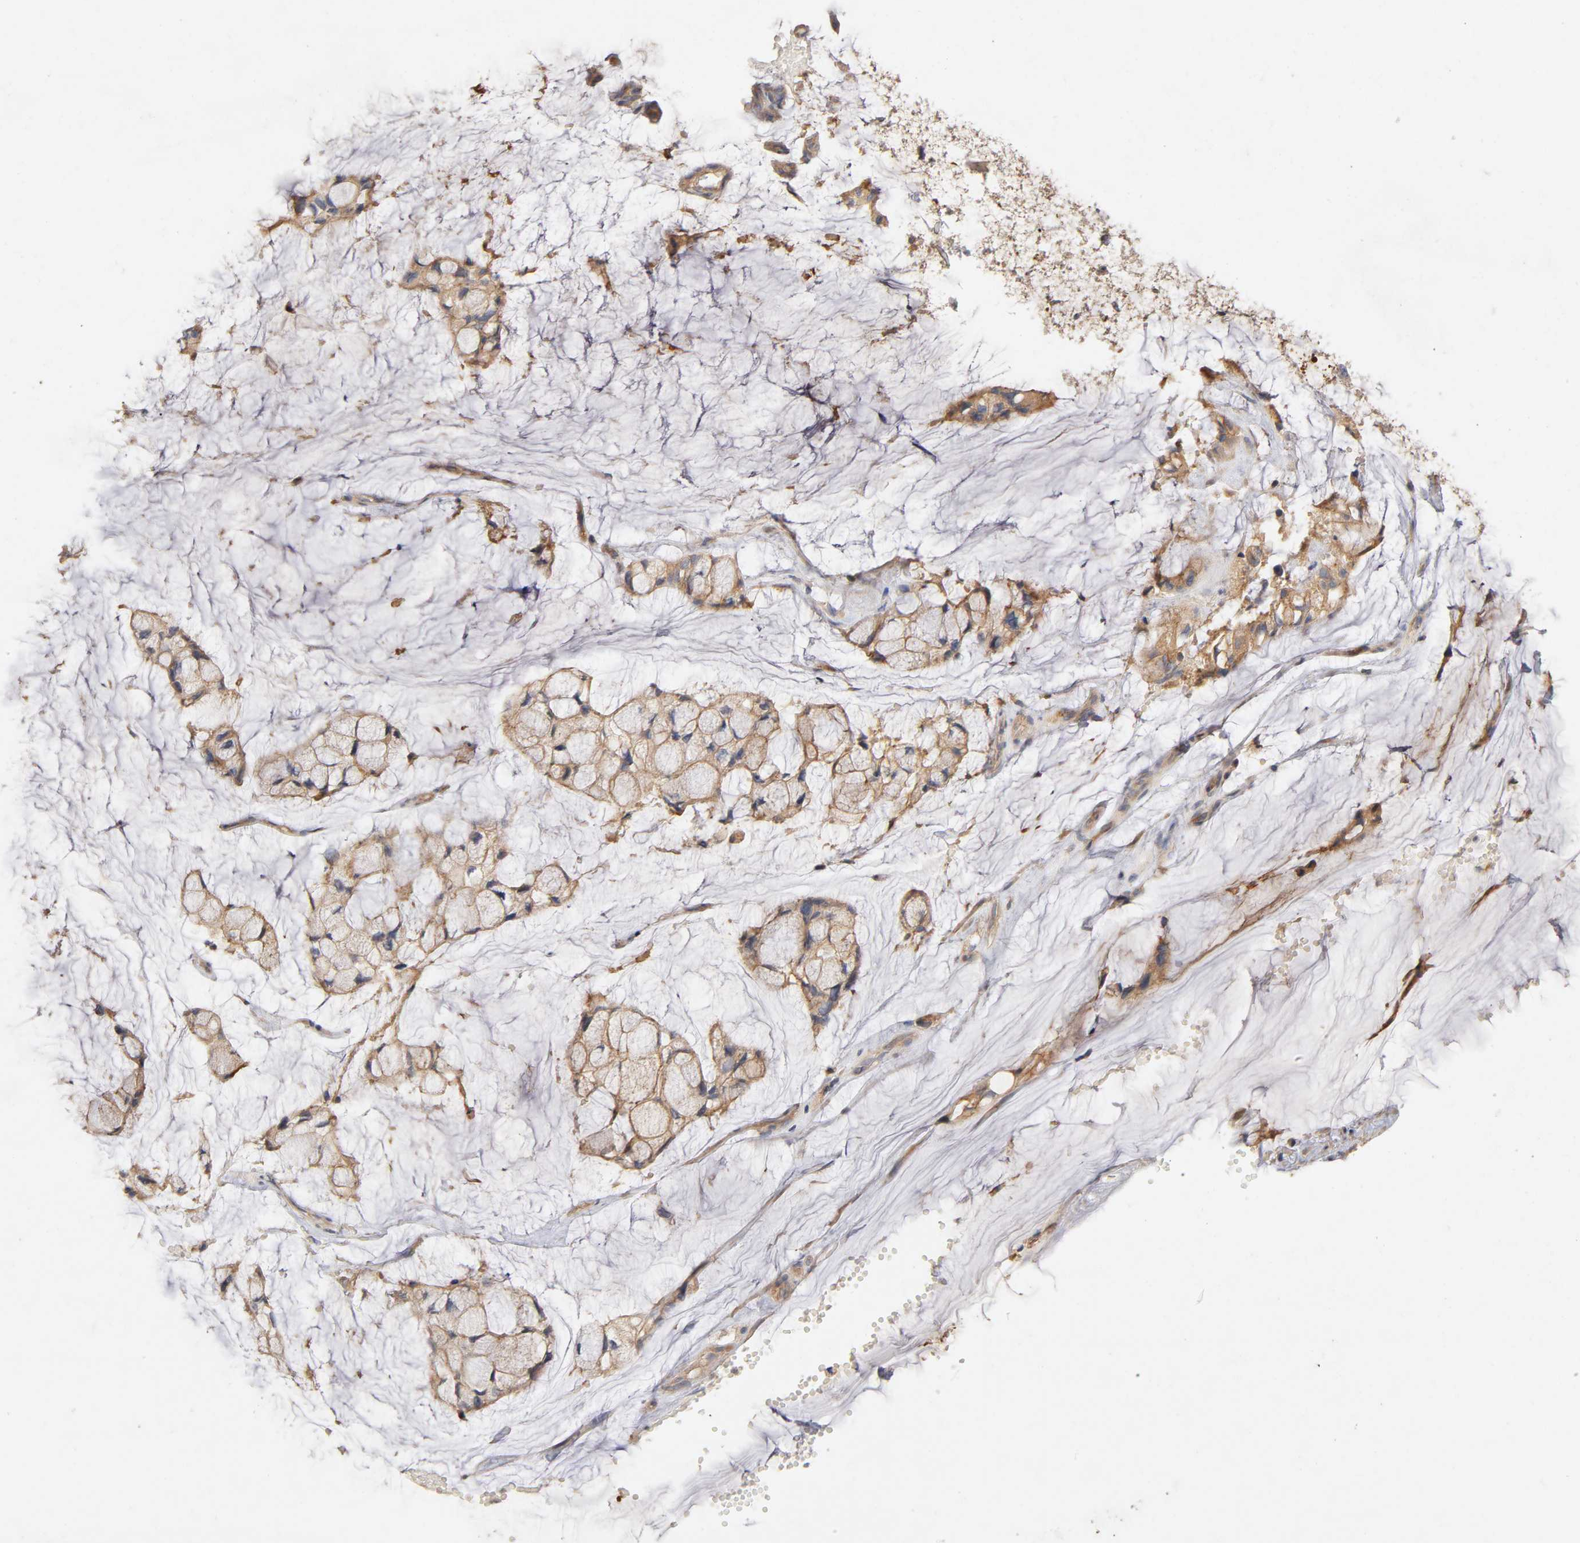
{"staining": {"intensity": "moderate", "quantity": ">75%", "location": "cytoplasmic/membranous"}, "tissue": "ovarian cancer", "cell_type": "Tumor cells", "image_type": "cancer", "snomed": [{"axis": "morphology", "description": "Cystadenocarcinoma, mucinous, NOS"}, {"axis": "topography", "description": "Ovary"}], "caption": "Immunohistochemistry (IHC) image of neoplastic tissue: ovarian cancer stained using immunohistochemistry demonstrates medium levels of moderate protein expression localized specifically in the cytoplasmic/membranous of tumor cells, appearing as a cytoplasmic/membranous brown color.", "gene": "PDZD11", "patient": {"sex": "female", "age": 39}}